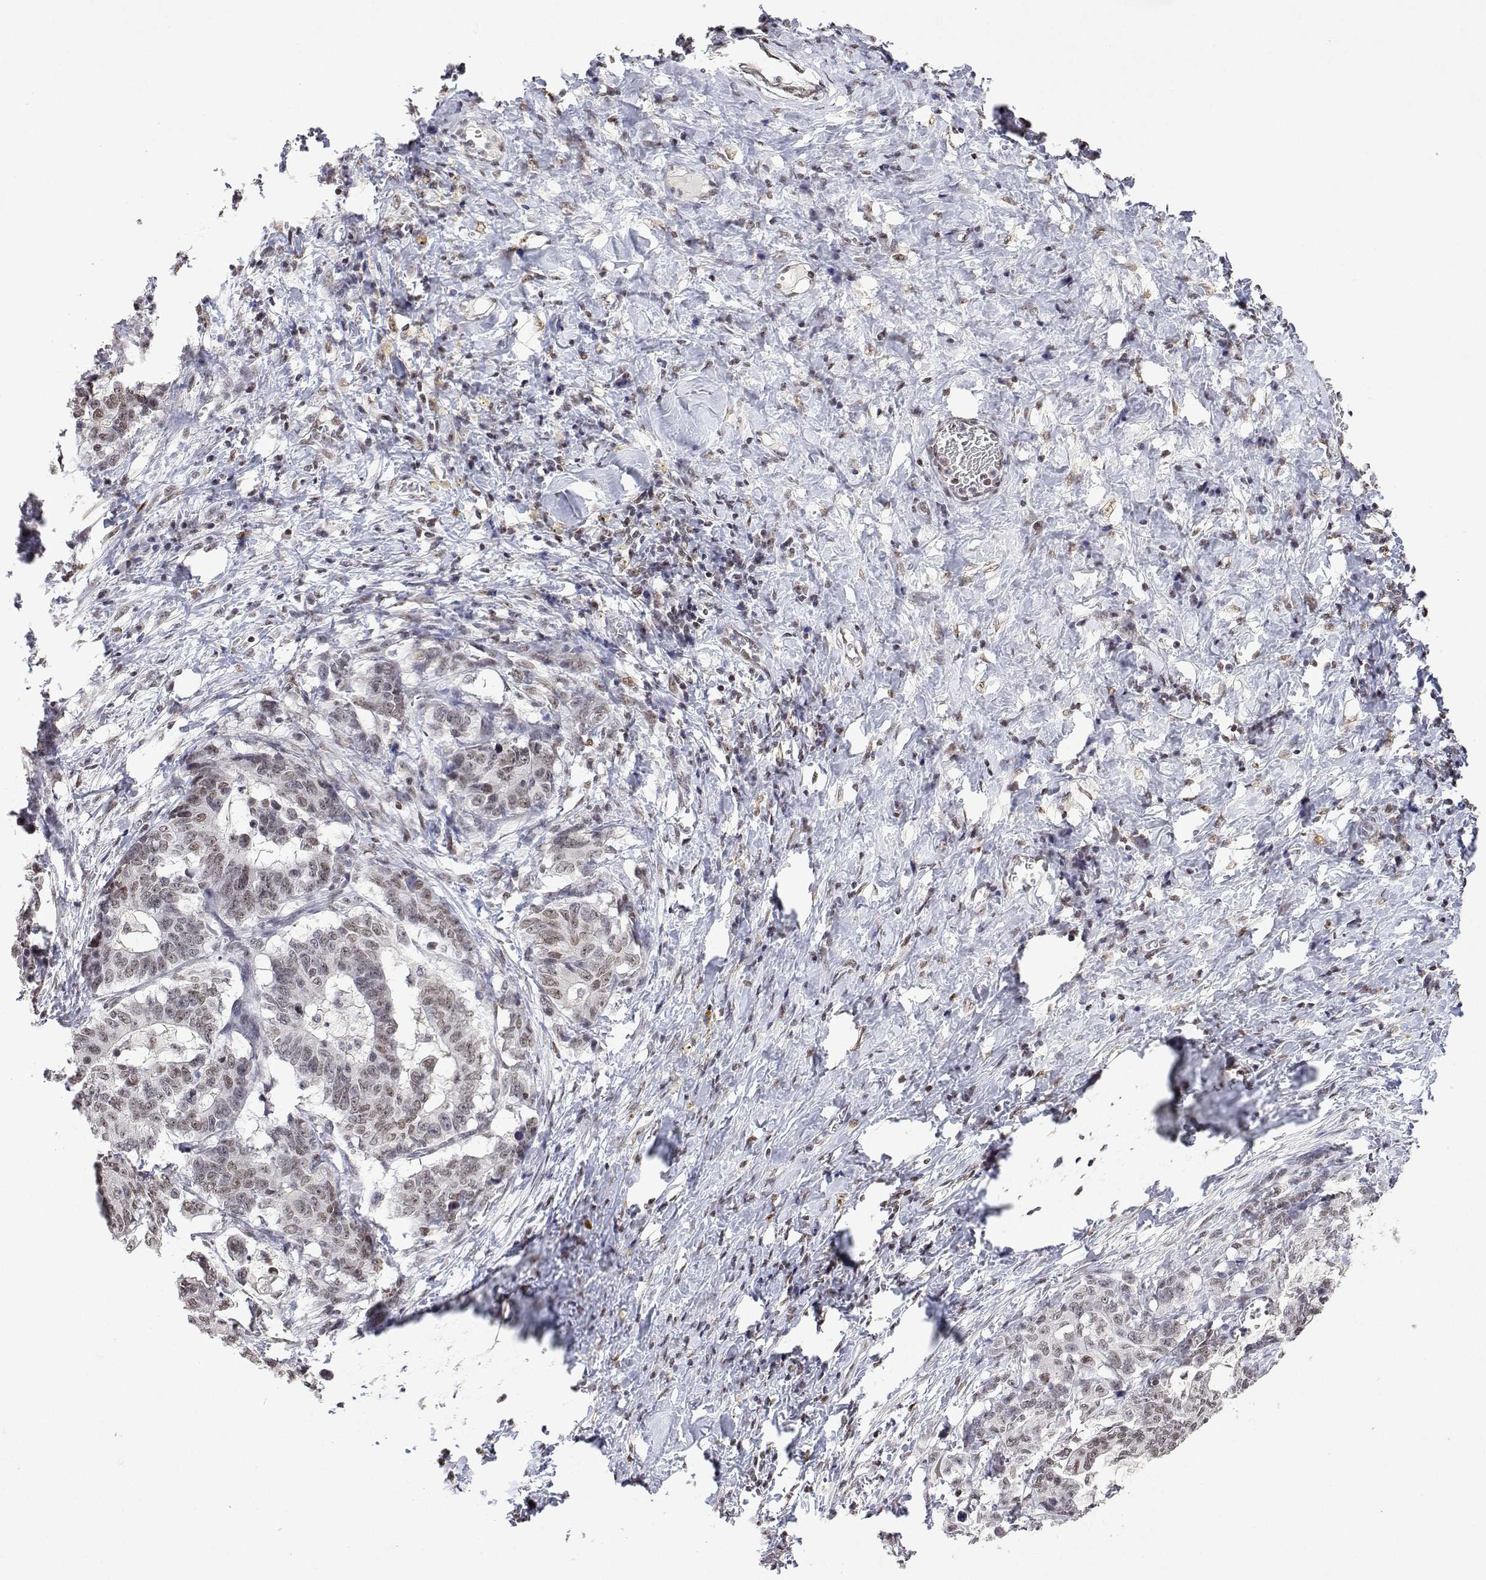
{"staining": {"intensity": "weak", "quantity": ">75%", "location": "nuclear"}, "tissue": "stomach cancer", "cell_type": "Tumor cells", "image_type": "cancer", "snomed": [{"axis": "morphology", "description": "Normal tissue, NOS"}, {"axis": "morphology", "description": "Adenocarcinoma, NOS"}, {"axis": "topography", "description": "Stomach"}], "caption": "Immunohistochemistry (IHC) staining of stomach cancer, which demonstrates low levels of weak nuclear staining in about >75% of tumor cells indicating weak nuclear protein expression. The staining was performed using DAB (3,3'-diaminobenzidine) (brown) for protein detection and nuclei were counterstained in hematoxylin (blue).", "gene": "XPC", "patient": {"sex": "female", "age": 64}}